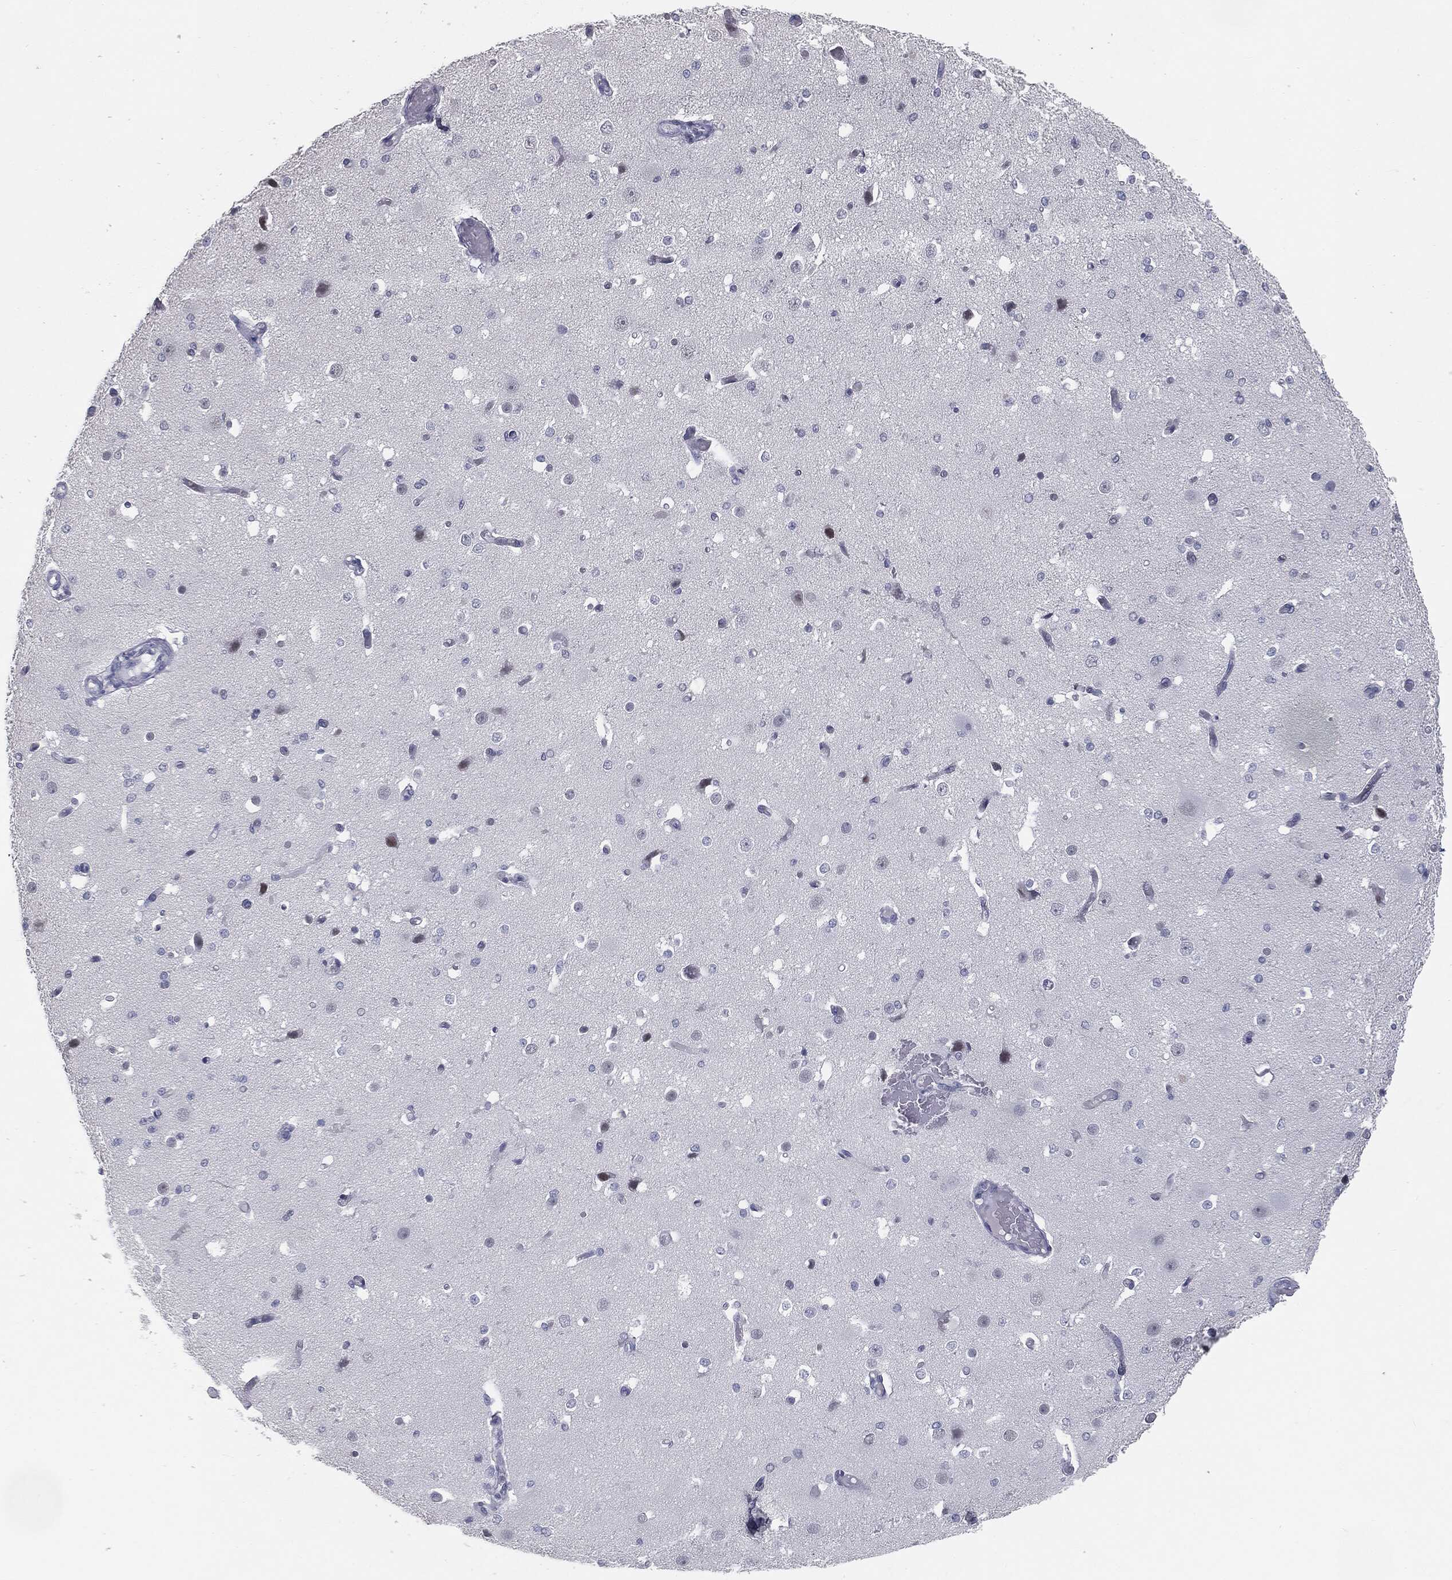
{"staining": {"intensity": "negative", "quantity": "none", "location": "none"}, "tissue": "cerebral cortex", "cell_type": "Endothelial cells", "image_type": "normal", "snomed": [{"axis": "morphology", "description": "Normal tissue, NOS"}, {"axis": "morphology", "description": "Inflammation, NOS"}, {"axis": "topography", "description": "Cerebral cortex"}], "caption": "Endothelial cells show no significant positivity in normal cerebral cortex. (DAB immunohistochemistry (IHC), high magnification).", "gene": "PRAME", "patient": {"sex": "male", "age": 6}}